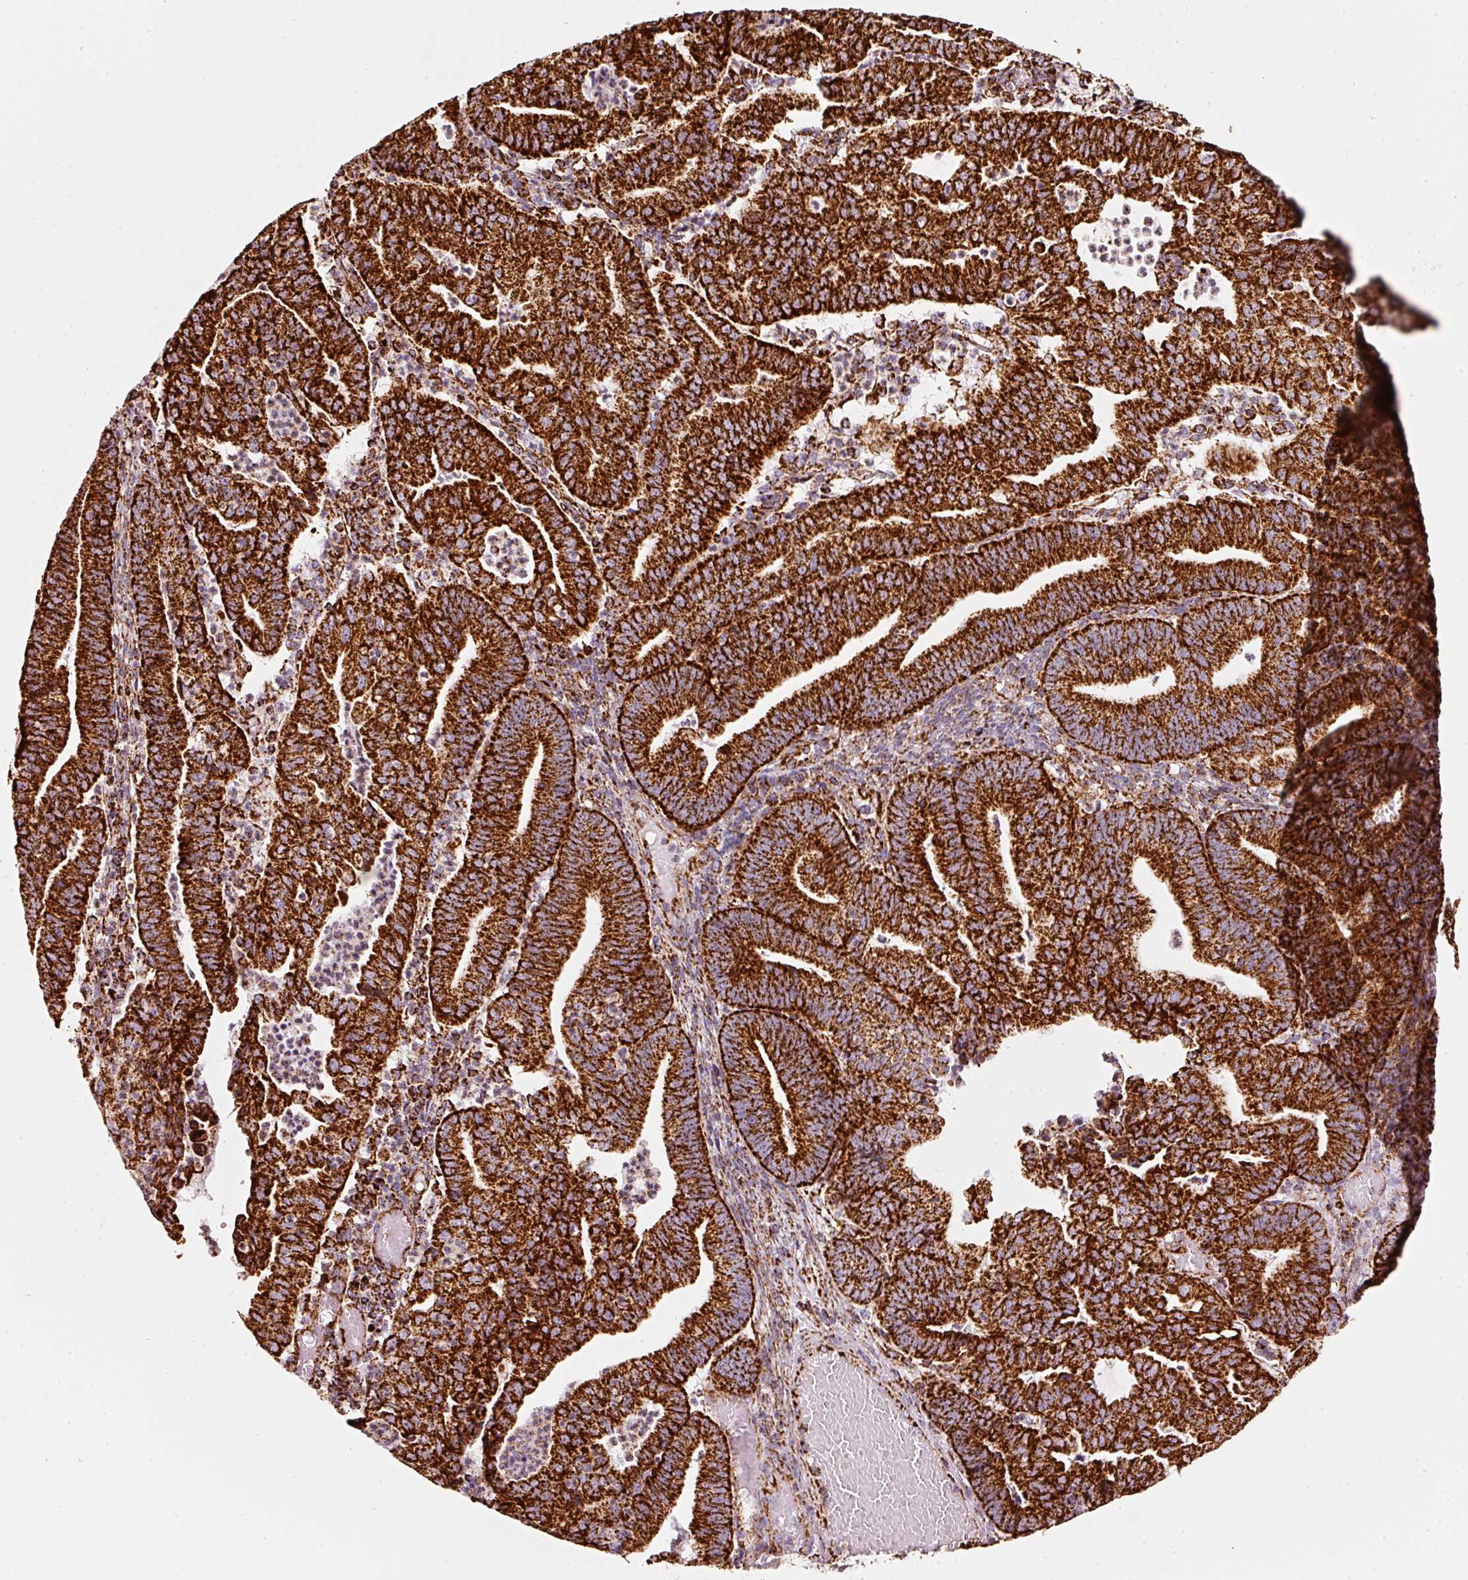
{"staining": {"intensity": "strong", "quantity": ">75%", "location": "cytoplasmic/membranous"}, "tissue": "endometrial cancer", "cell_type": "Tumor cells", "image_type": "cancer", "snomed": [{"axis": "morphology", "description": "Adenocarcinoma, NOS"}, {"axis": "topography", "description": "Endometrium"}], "caption": "Immunohistochemistry (DAB) staining of human endometrial cancer reveals strong cytoplasmic/membranous protein staining in about >75% of tumor cells. (DAB IHC, brown staining for protein, blue staining for nuclei).", "gene": "MT-CO2", "patient": {"sex": "female", "age": 60}}